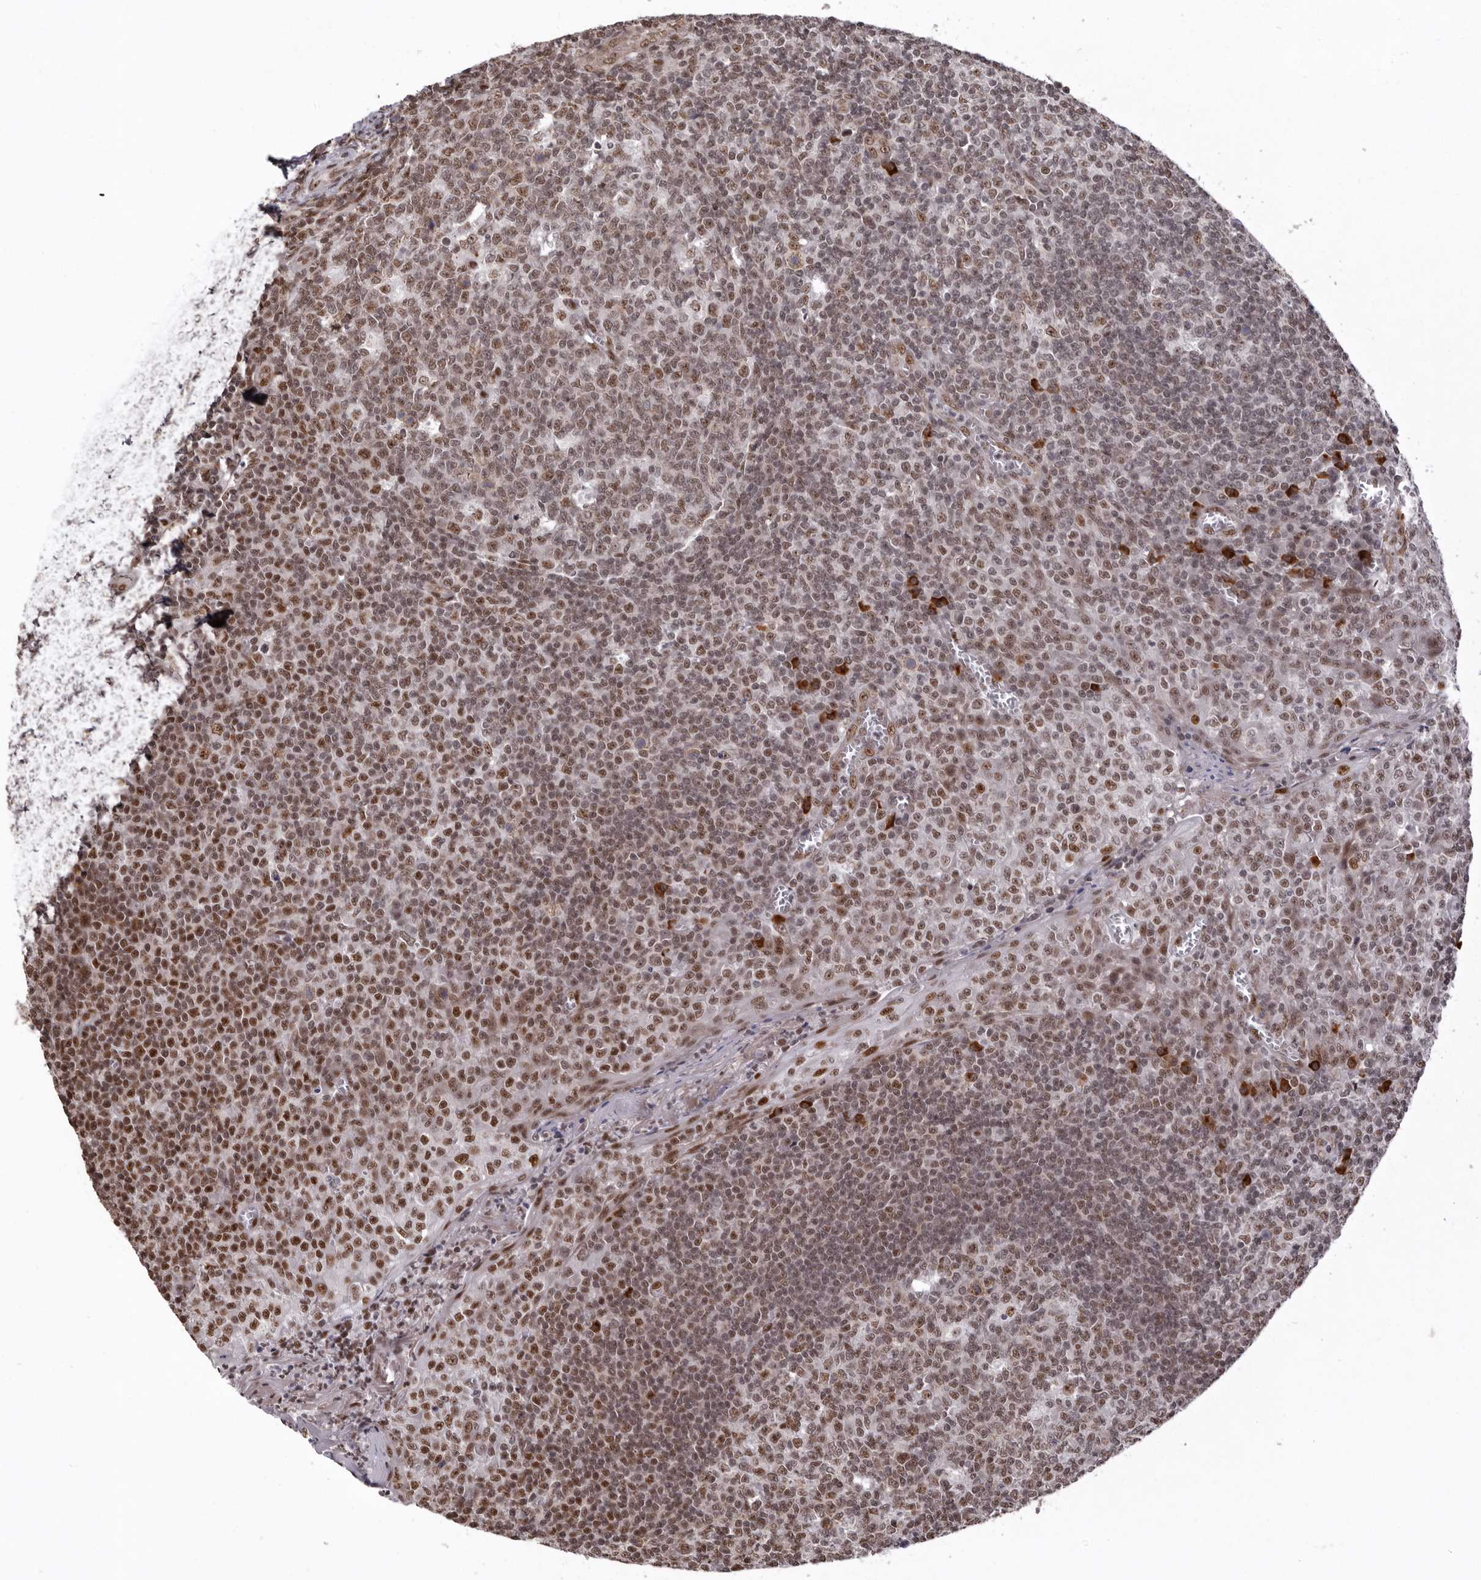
{"staining": {"intensity": "strong", "quantity": ">75%", "location": "nuclear"}, "tissue": "tonsil", "cell_type": "Germinal center cells", "image_type": "normal", "snomed": [{"axis": "morphology", "description": "Normal tissue, NOS"}, {"axis": "topography", "description": "Tonsil"}], "caption": "An immunohistochemistry (IHC) image of benign tissue is shown. Protein staining in brown shows strong nuclear positivity in tonsil within germinal center cells.", "gene": "CHTOP", "patient": {"sex": "female", "age": 19}}